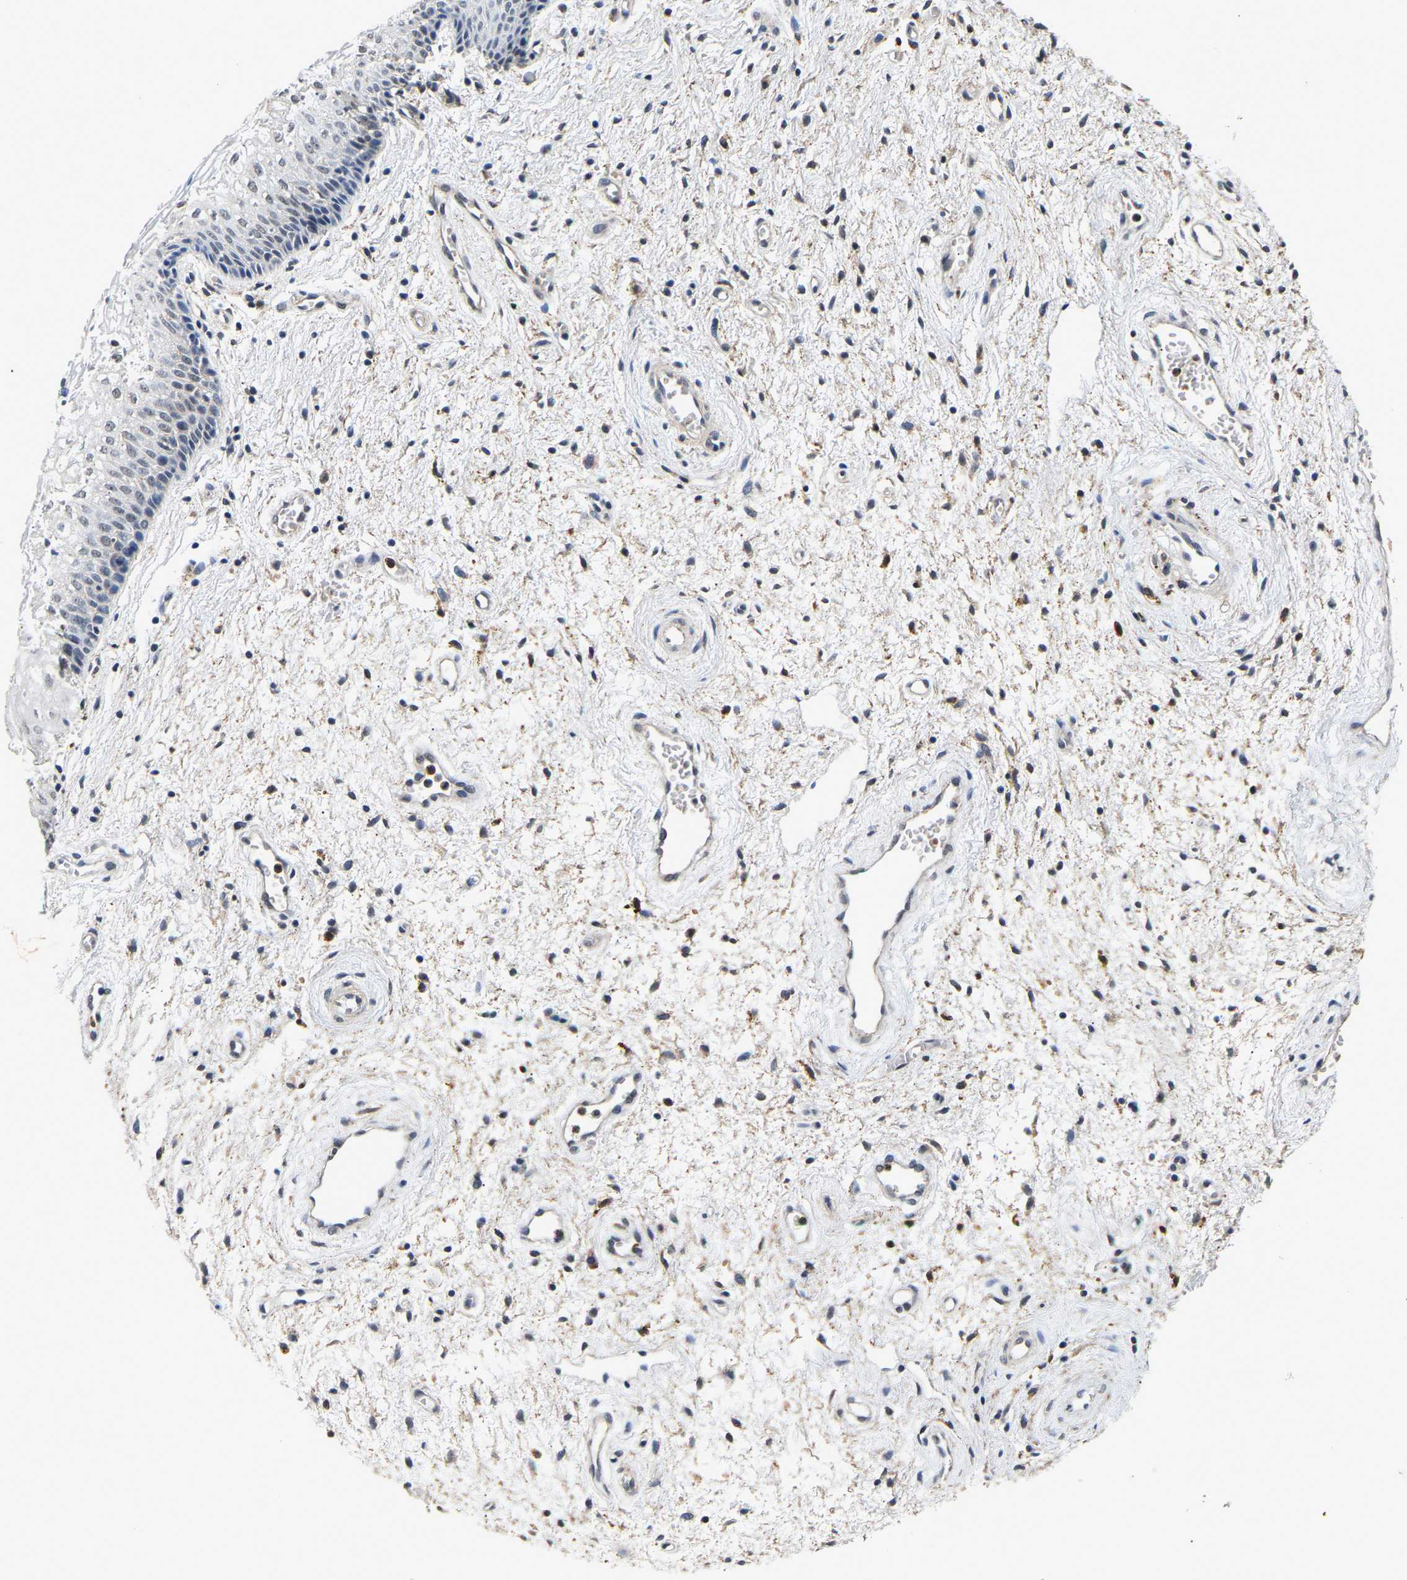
{"staining": {"intensity": "weak", "quantity": "<25%", "location": "nuclear"}, "tissue": "vagina", "cell_type": "Squamous epithelial cells", "image_type": "normal", "snomed": [{"axis": "morphology", "description": "Normal tissue, NOS"}, {"axis": "topography", "description": "Vagina"}], "caption": "Immunohistochemistry (IHC) of unremarkable vagina displays no staining in squamous epithelial cells. (DAB immunohistochemistry with hematoxylin counter stain).", "gene": "SMU1", "patient": {"sex": "female", "age": 34}}